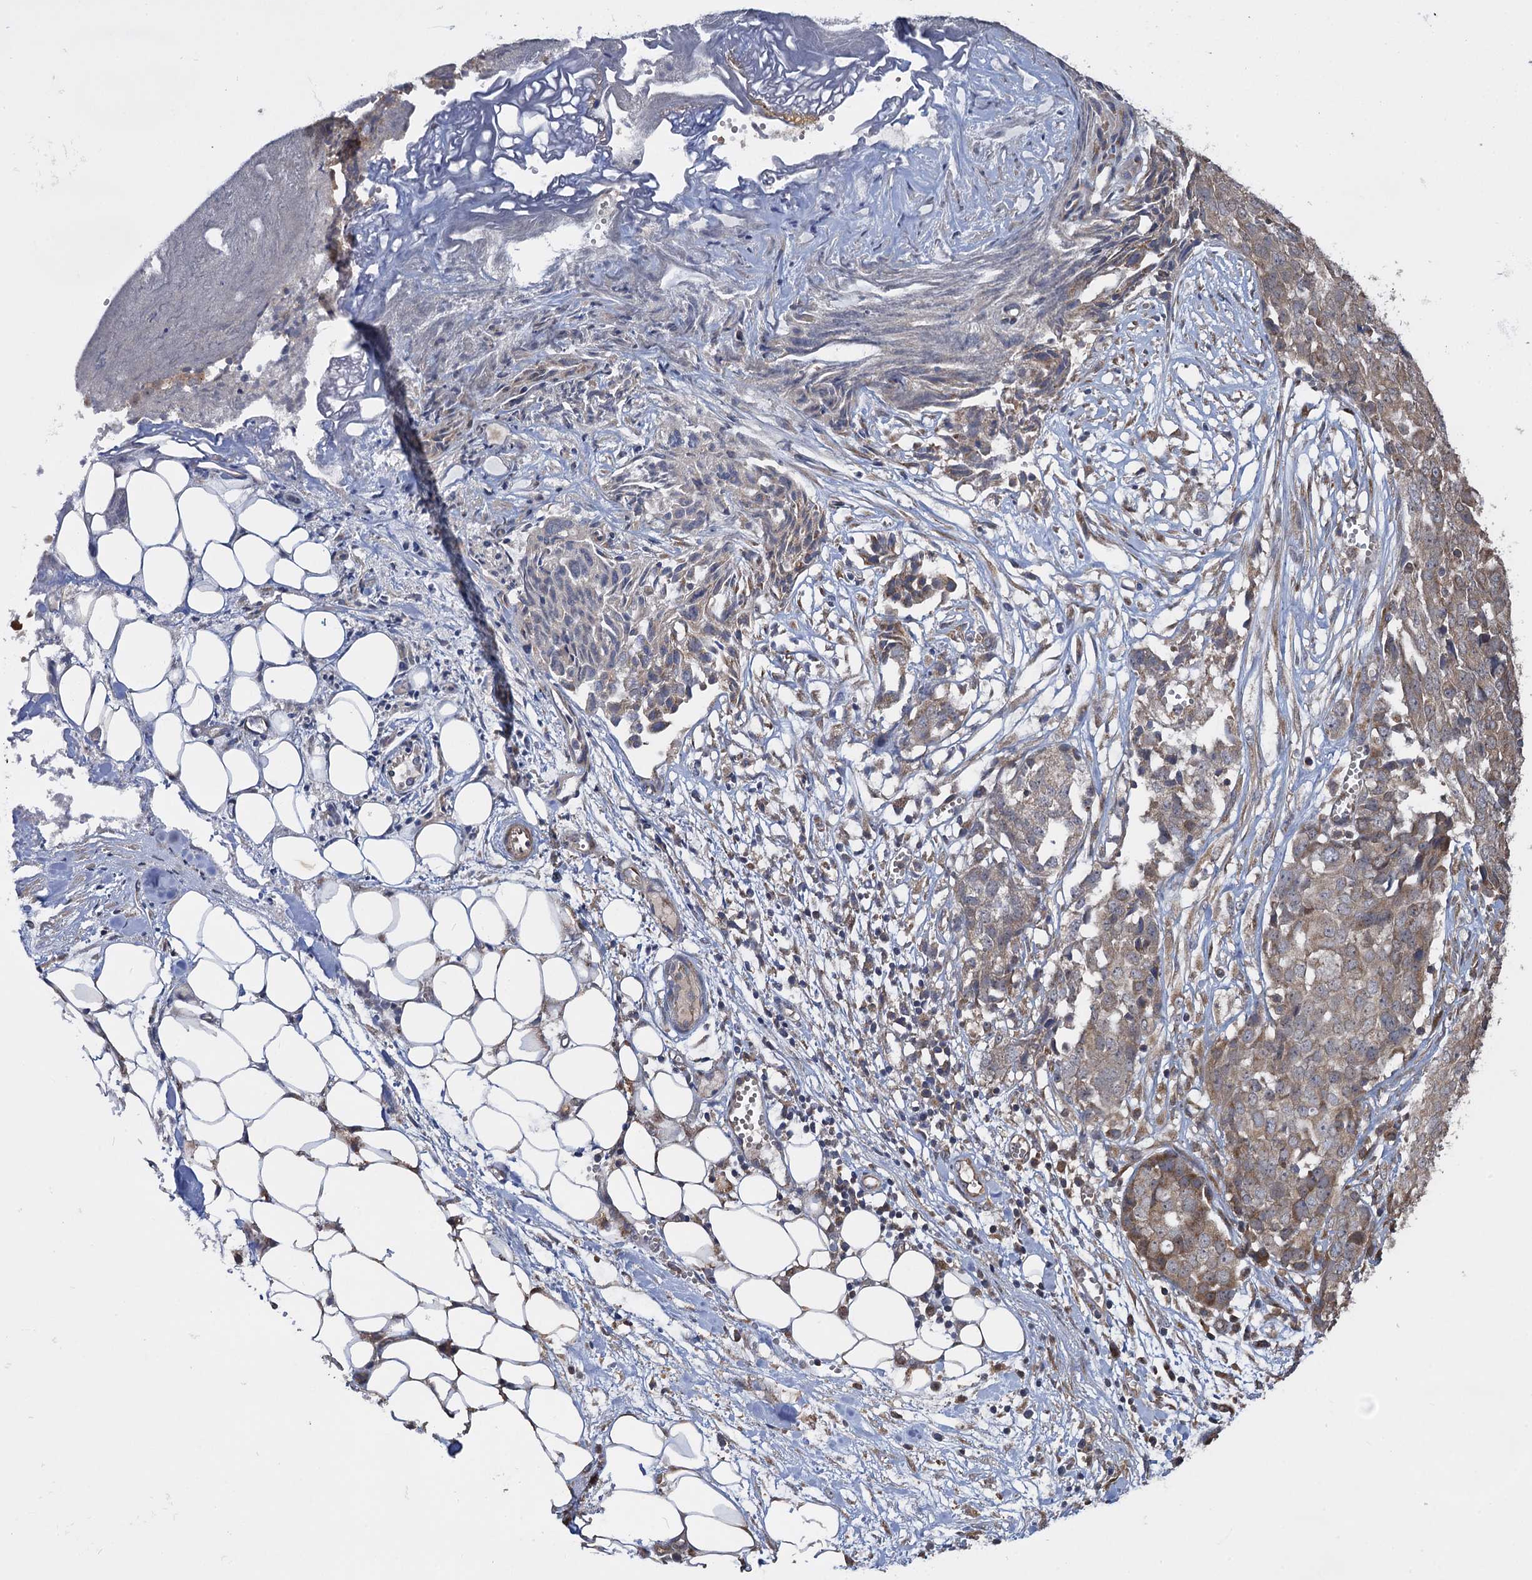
{"staining": {"intensity": "weak", "quantity": "25%-75%", "location": "cytoplasmic/membranous"}, "tissue": "ovarian cancer", "cell_type": "Tumor cells", "image_type": "cancer", "snomed": [{"axis": "morphology", "description": "Cystadenocarcinoma, serous, NOS"}, {"axis": "topography", "description": "Soft tissue"}, {"axis": "topography", "description": "Ovary"}], "caption": "High-magnification brightfield microscopy of ovarian cancer (serous cystadenocarcinoma) stained with DAB (brown) and counterstained with hematoxylin (blue). tumor cells exhibit weak cytoplasmic/membranous expression is appreciated in approximately25%-75% of cells.", "gene": "HAUS1", "patient": {"sex": "female", "age": 57}}